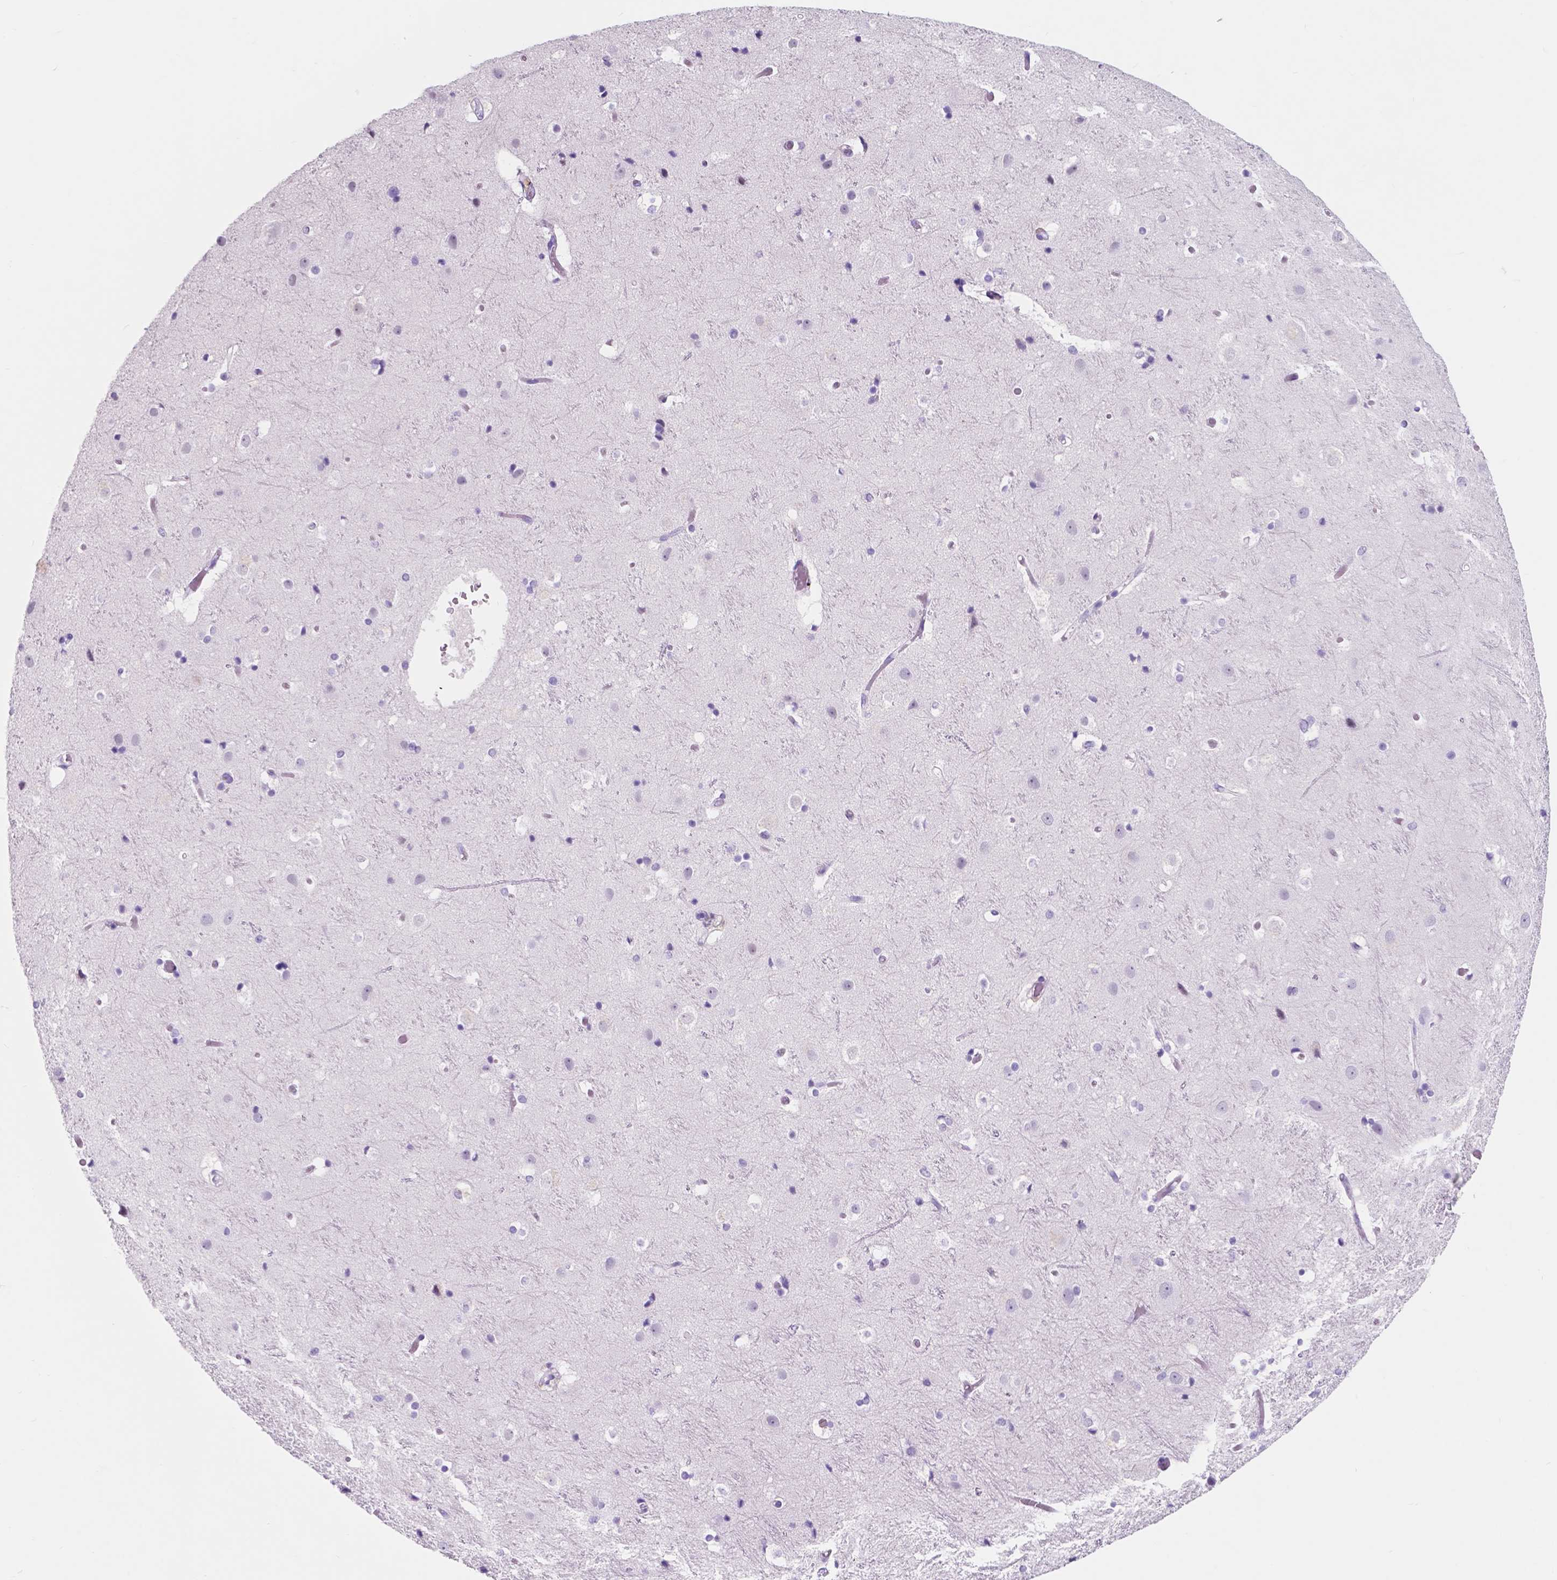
{"staining": {"intensity": "negative", "quantity": "none", "location": "none"}, "tissue": "cerebral cortex", "cell_type": "Endothelial cells", "image_type": "normal", "snomed": [{"axis": "morphology", "description": "Normal tissue, NOS"}, {"axis": "topography", "description": "Cerebral cortex"}], "caption": "This image is of unremarkable cerebral cortex stained with immunohistochemistry to label a protein in brown with the nuclei are counter-stained blue. There is no positivity in endothelial cells.", "gene": "CUZD1", "patient": {"sex": "female", "age": 52}}